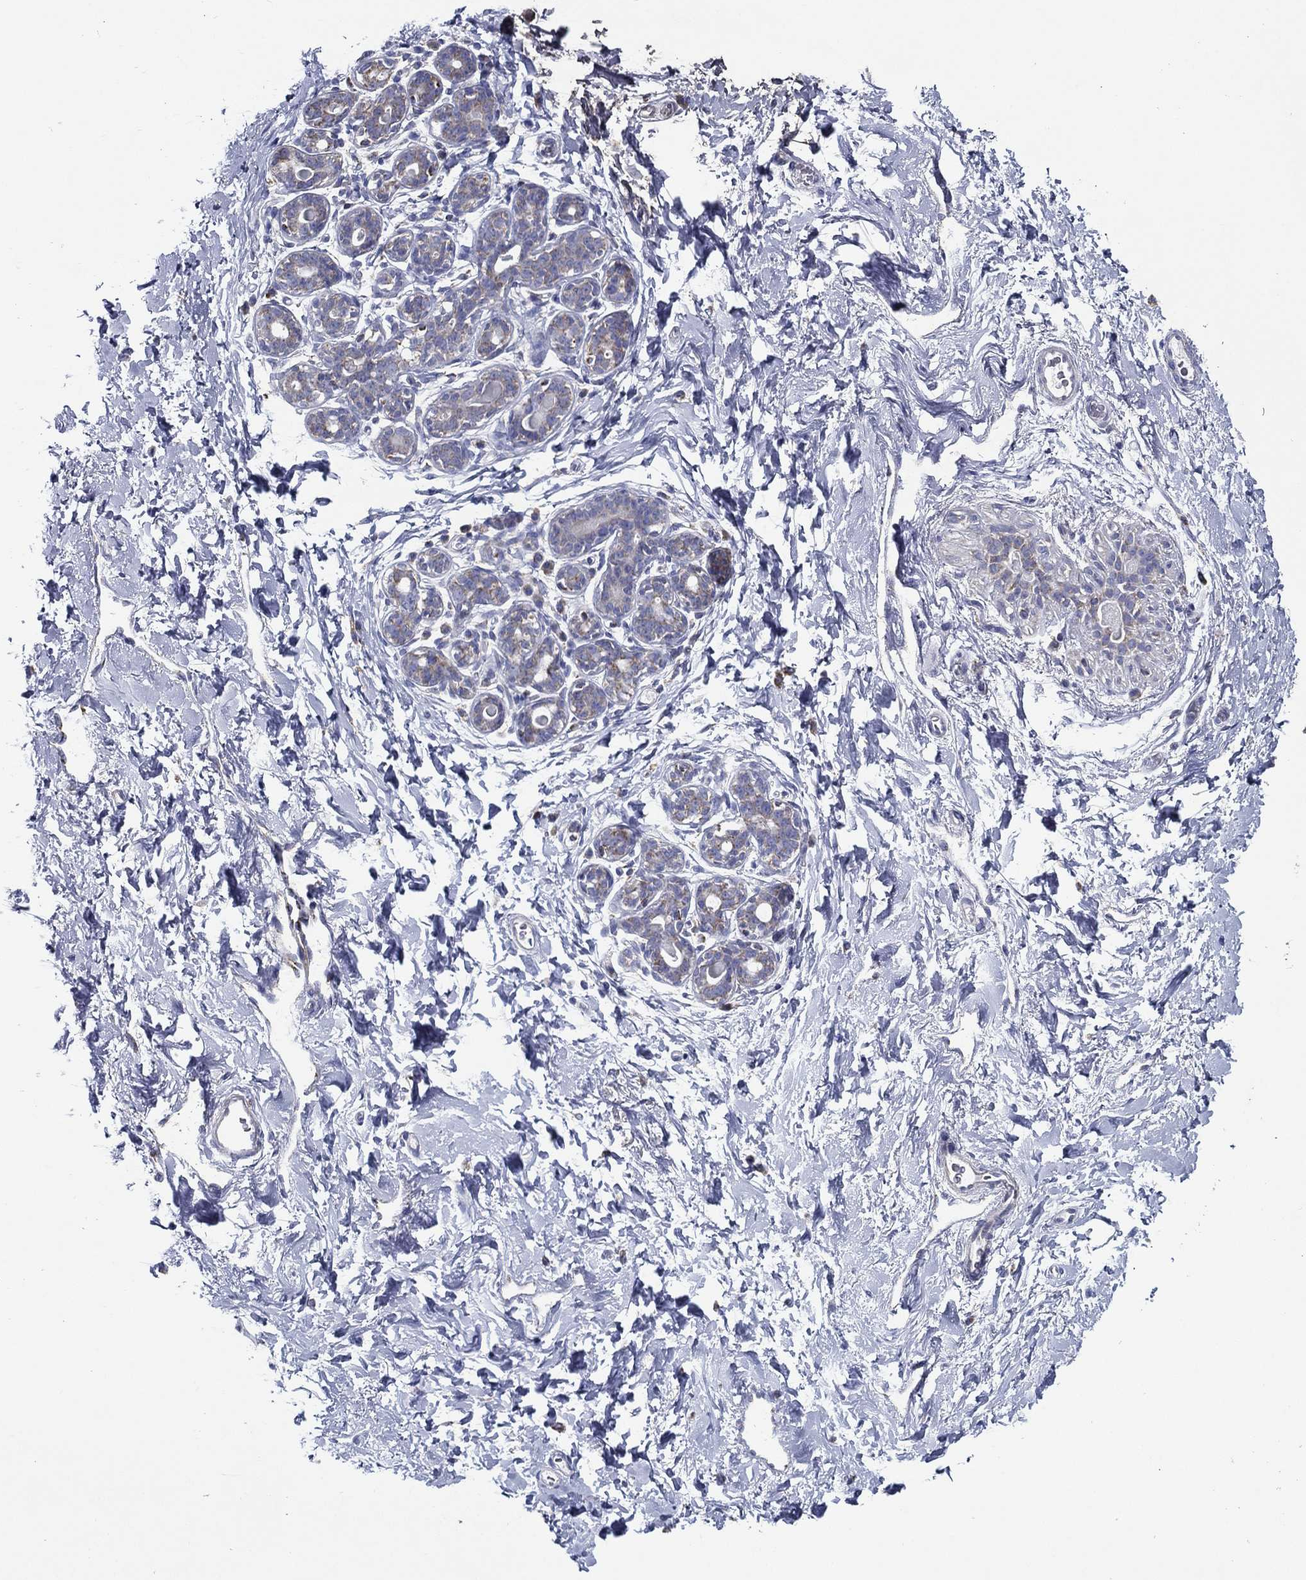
{"staining": {"intensity": "negative", "quantity": "none", "location": "none"}, "tissue": "breast", "cell_type": "Adipocytes", "image_type": "normal", "snomed": [{"axis": "morphology", "description": "Normal tissue, NOS"}, {"axis": "topography", "description": "Breast"}], "caption": "Immunohistochemistry micrograph of benign breast: breast stained with DAB displays no significant protein positivity in adipocytes. (DAB IHC visualized using brightfield microscopy, high magnification).", "gene": "SFXN1", "patient": {"sex": "female", "age": 43}}